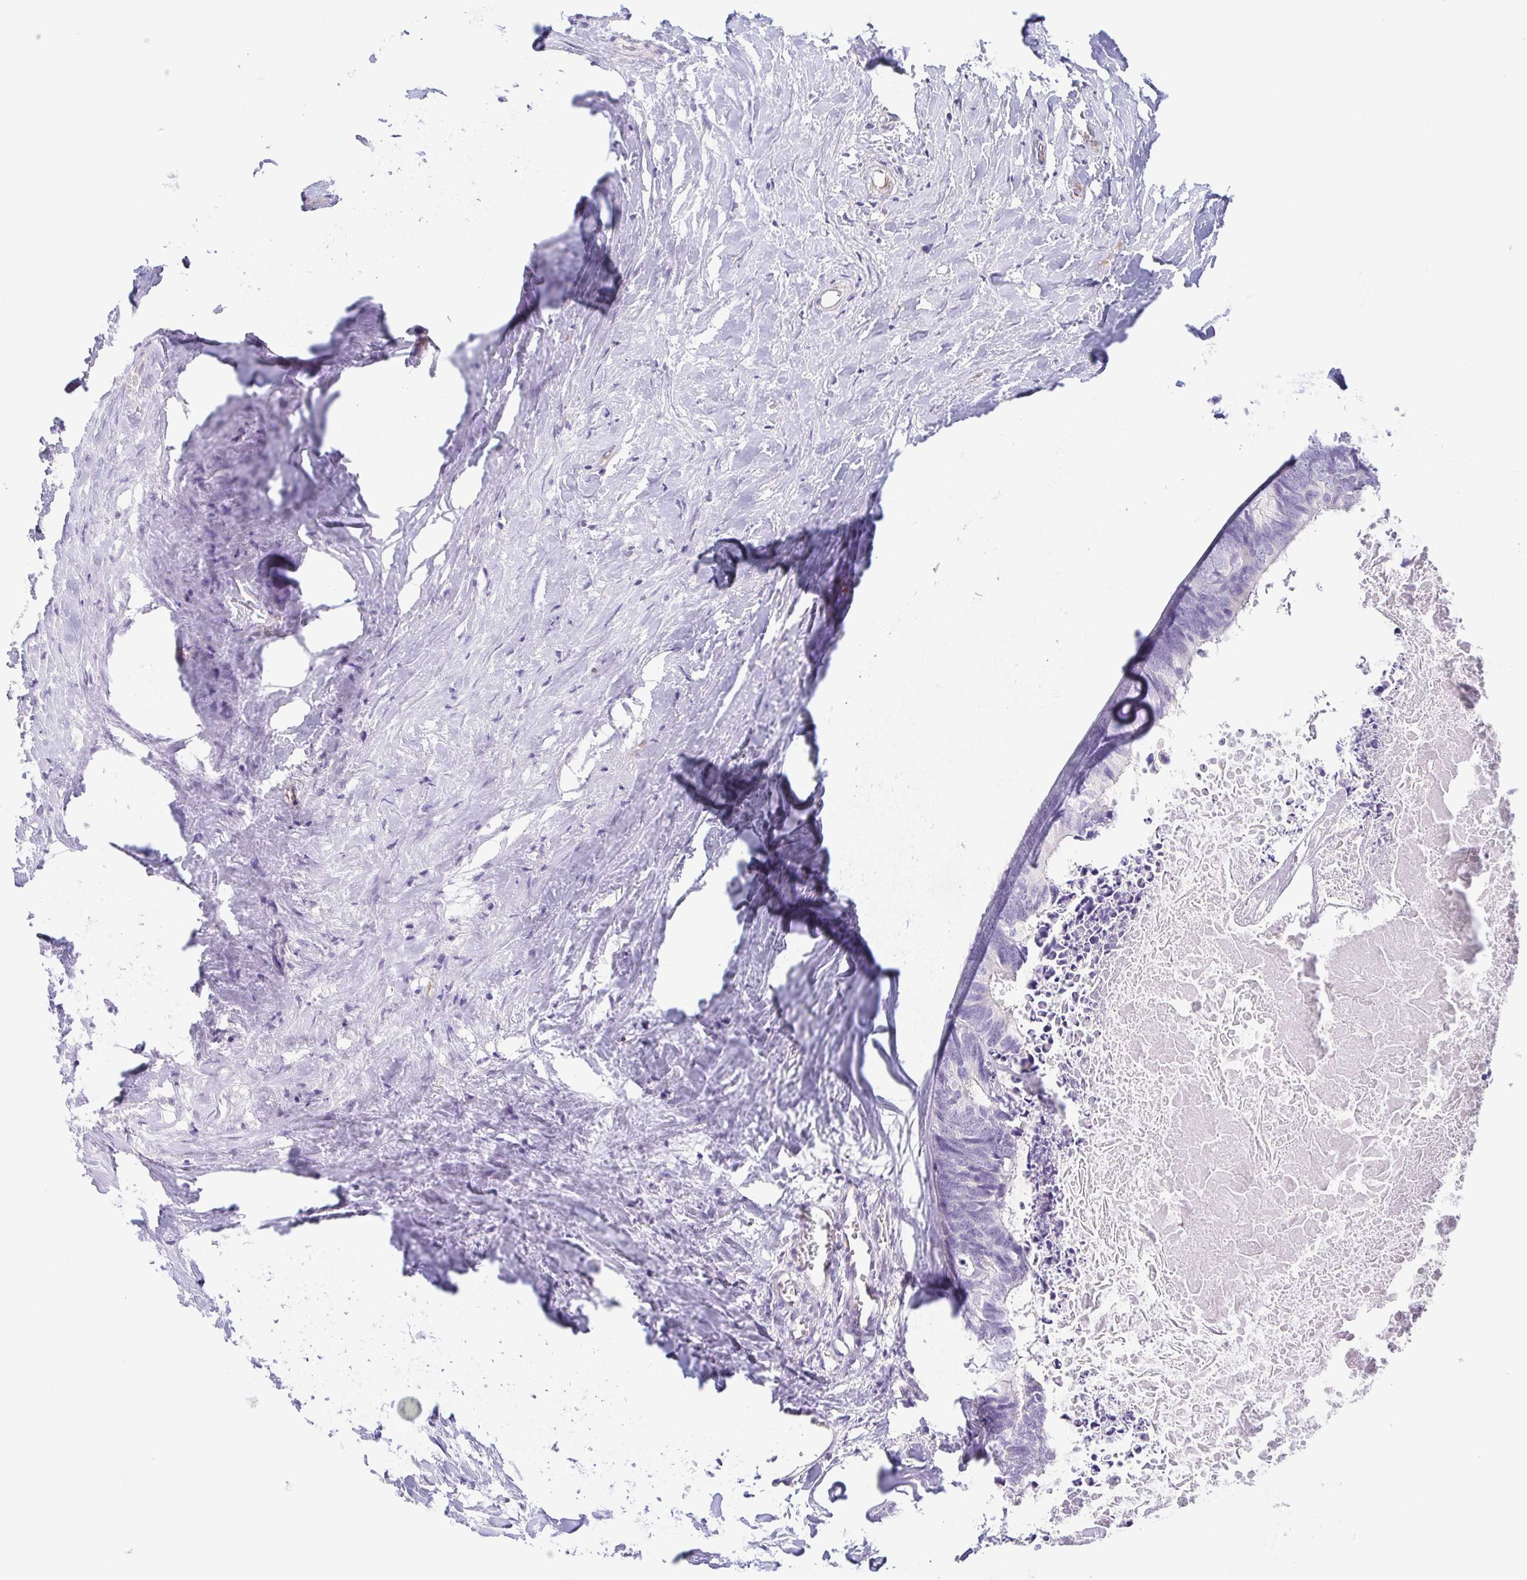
{"staining": {"intensity": "negative", "quantity": "none", "location": "none"}, "tissue": "colorectal cancer", "cell_type": "Tumor cells", "image_type": "cancer", "snomed": [{"axis": "morphology", "description": "Adenocarcinoma, NOS"}, {"axis": "topography", "description": "Colon"}, {"axis": "topography", "description": "Rectum"}], "caption": "Adenocarcinoma (colorectal) stained for a protein using immunohistochemistry demonstrates no positivity tumor cells.", "gene": "COL17A1", "patient": {"sex": "male", "age": 57}}